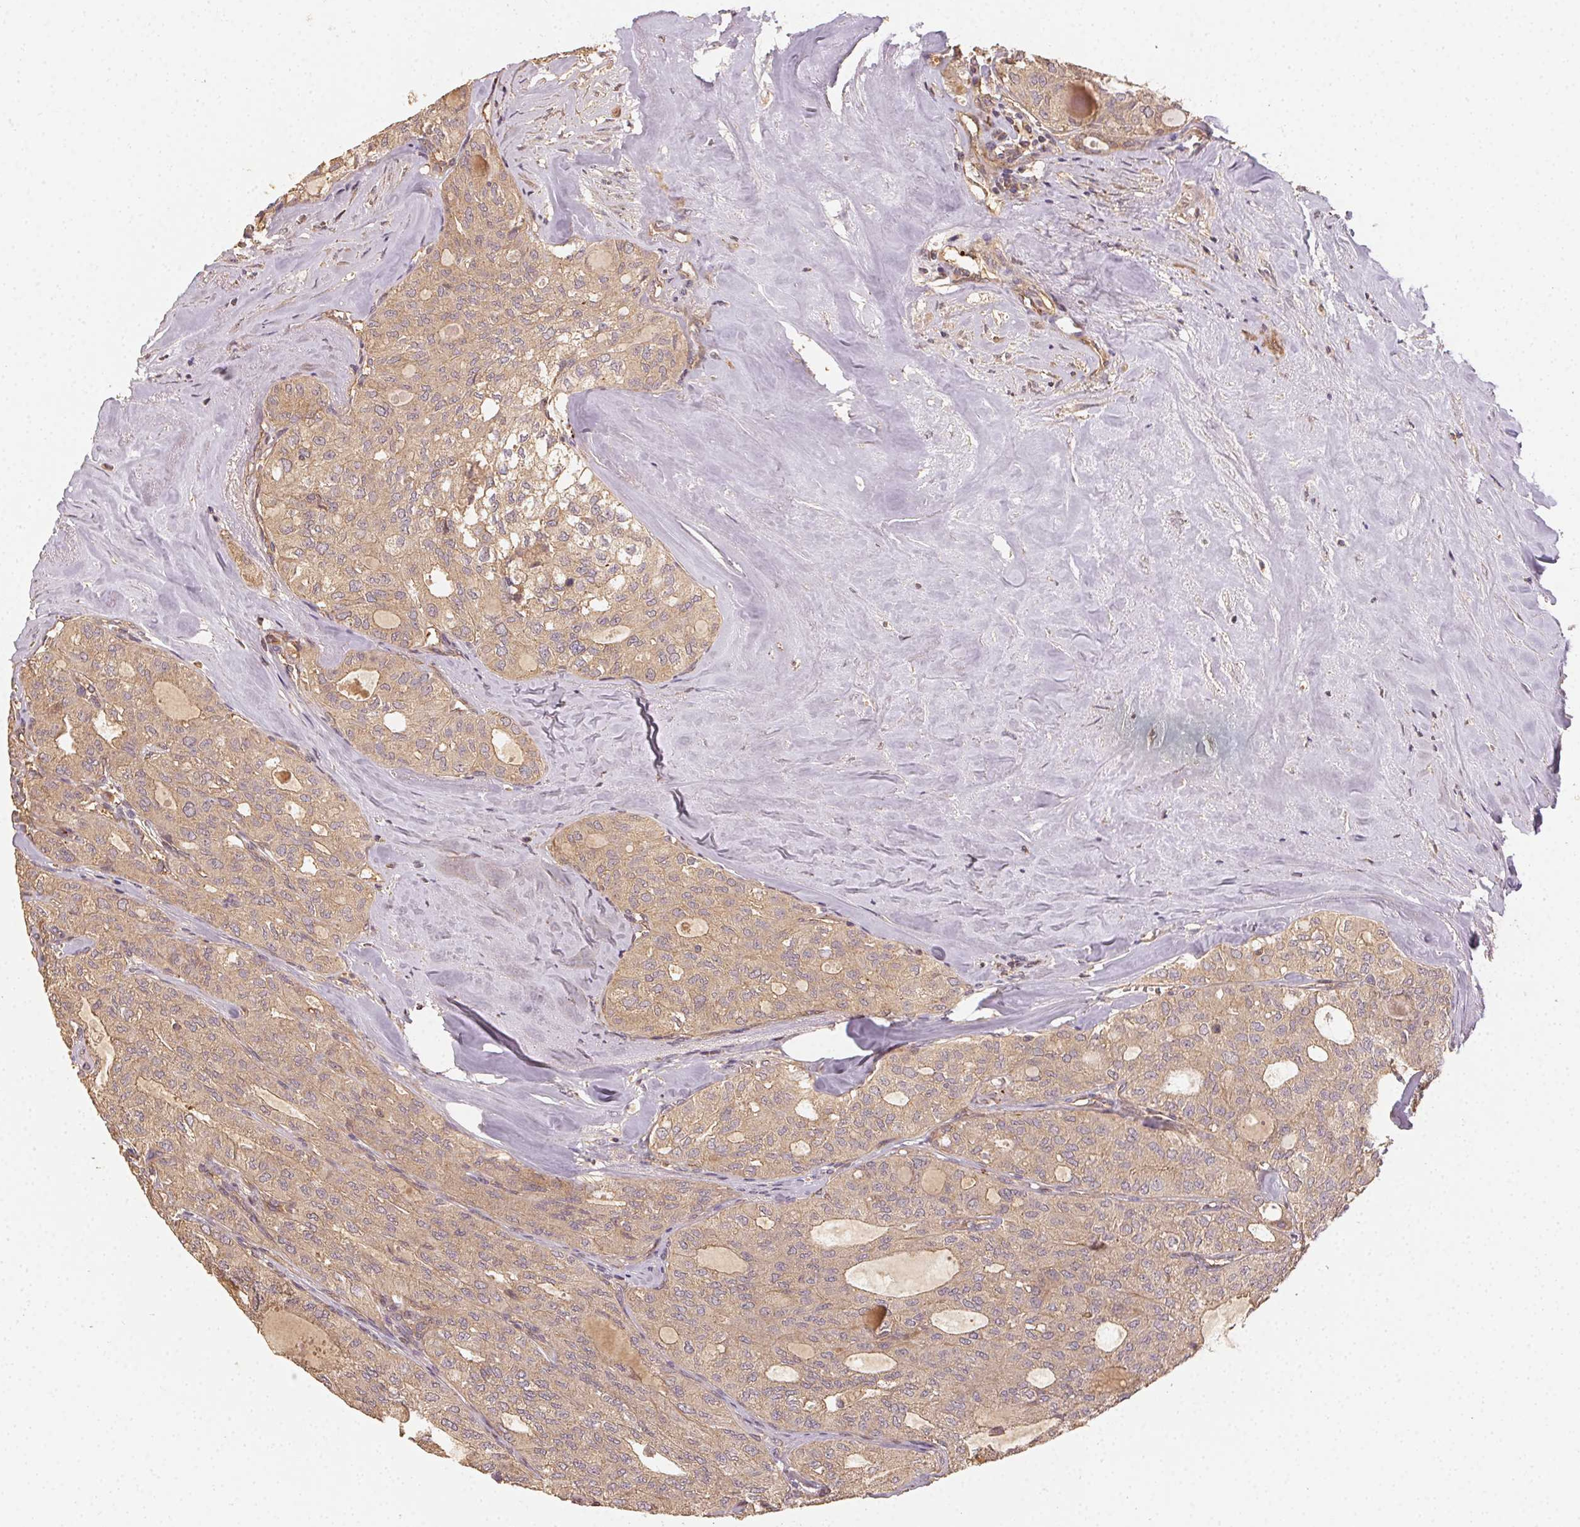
{"staining": {"intensity": "weak", "quantity": ">75%", "location": "cytoplasmic/membranous"}, "tissue": "thyroid cancer", "cell_type": "Tumor cells", "image_type": "cancer", "snomed": [{"axis": "morphology", "description": "Follicular adenoma carcinoma, NOS"}, {"axis": "topography", "description": "Thyroid gland"}], "caption": "Thyroid cancer (follicular adenoma carcinoma) stained with DAB immunohistochemistry shows low levels of weak cytoplasmic/membranous positivity in approximately >75% of tumor cells.", "gene": "RALA", "patient": {"sex": "male", "age": 75}}